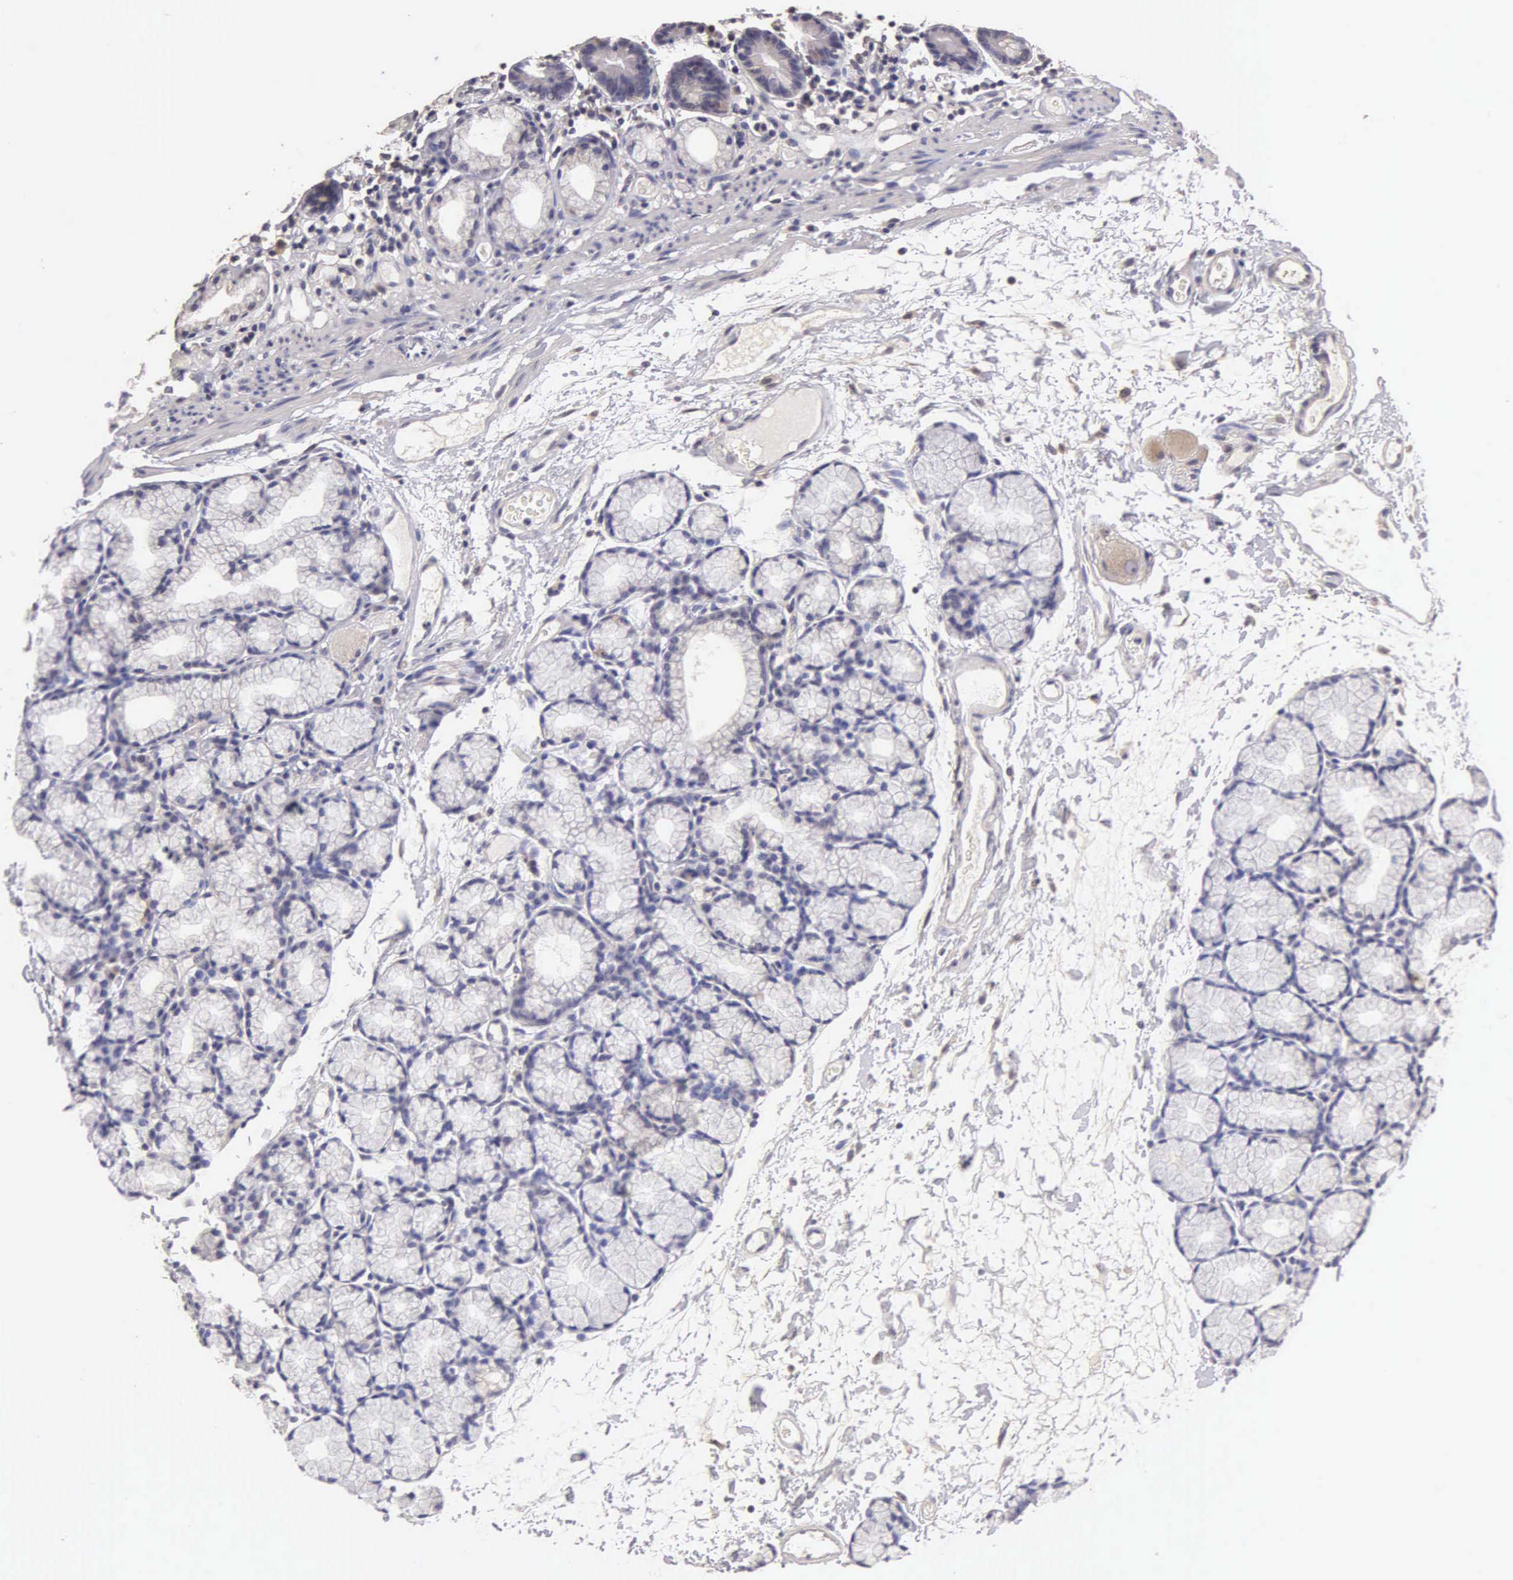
{"staining": {"intensity": "weak", "quantity": "<25%", "location": "cytoplasmic/membranous"}, "tissue": "duodenum", "cell_type": "Glandular cells", "image_type": "normal", "snomed": [{"axis": "morphology", "description": "Normal tissue, NOS"}, {"axis": "topography", "description": "Duodenum"}], "caption": "An immunohistochemistry (IHC) photomicrograph of normal duodenum is shown. There is no staining in glandular cells of duodenum.", "gene": "ESR1", "patient": {"sex": "female", "age": 48}}